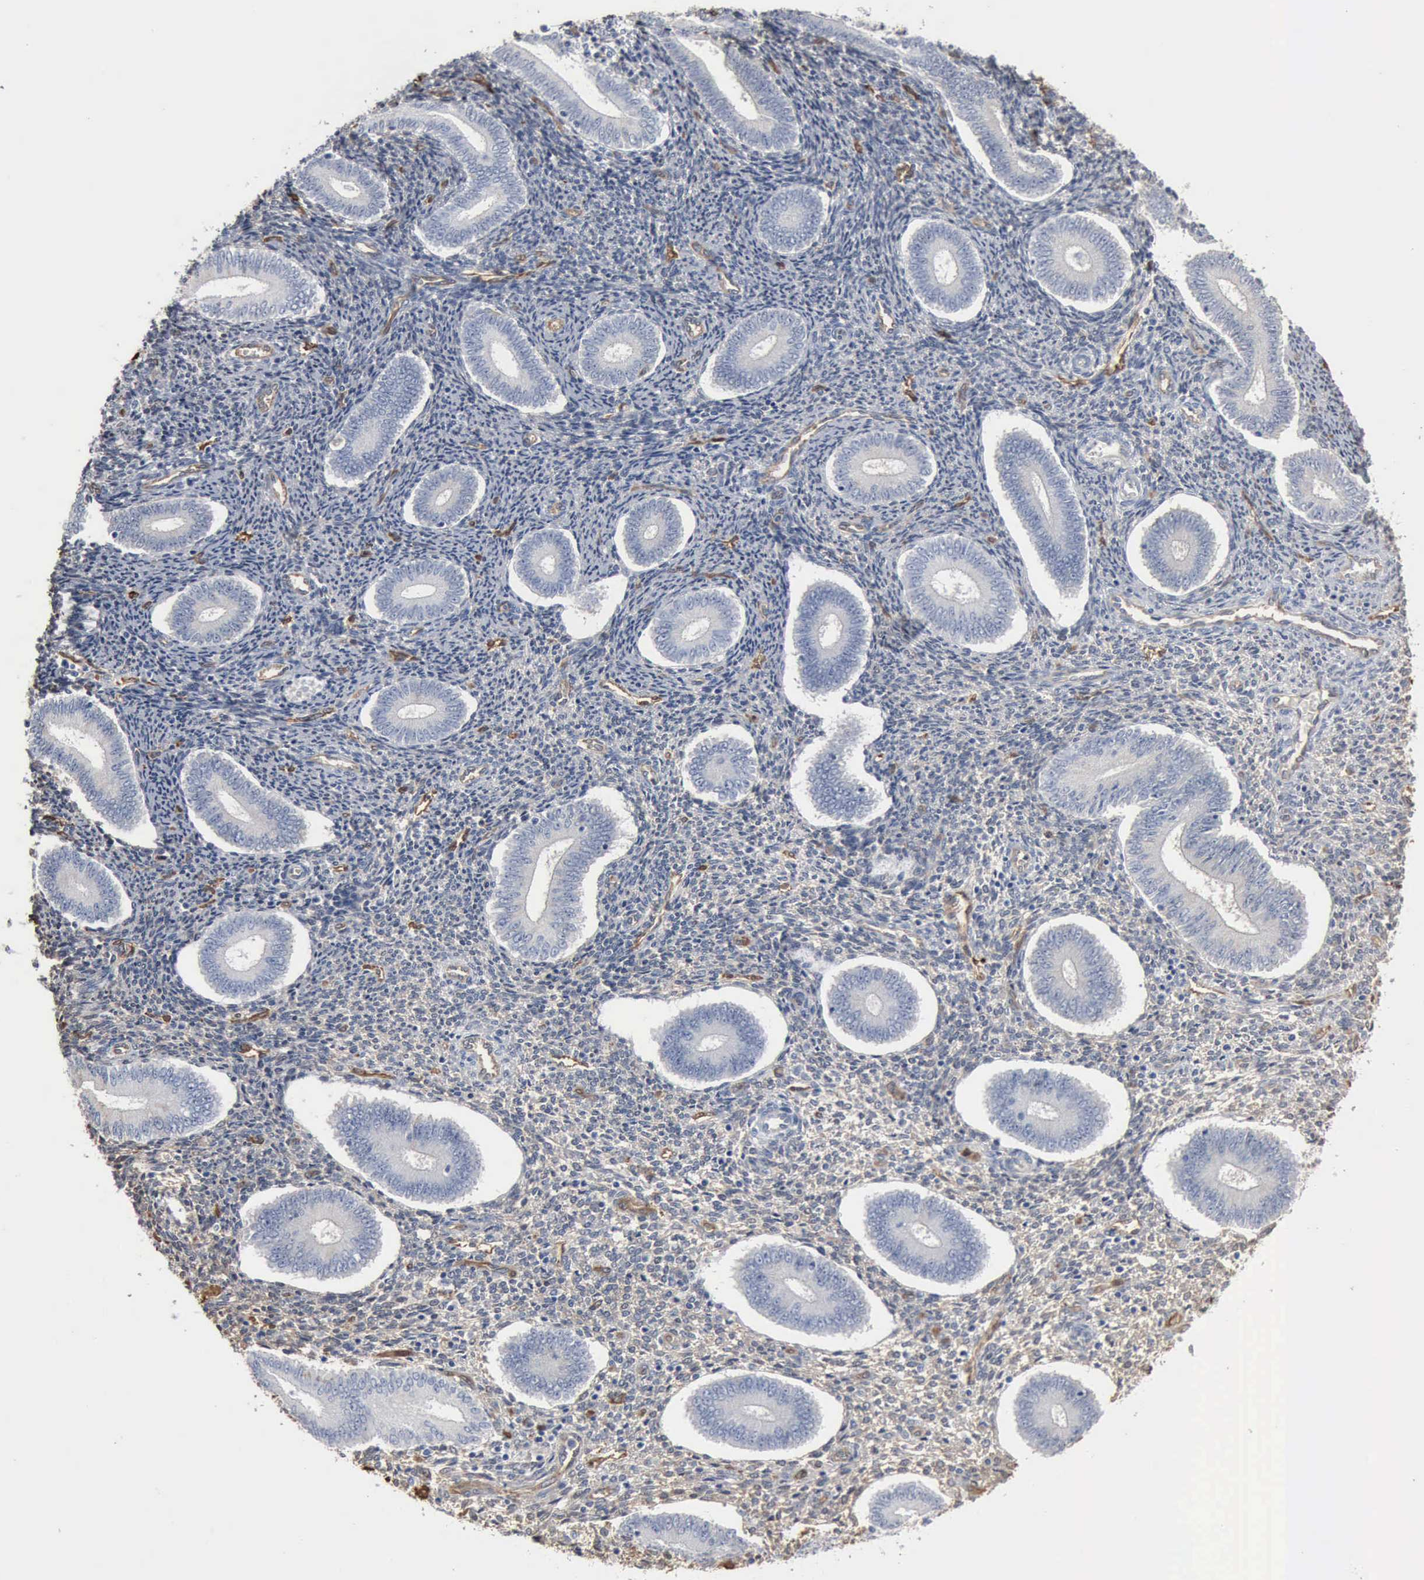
{"staining": {"intensity": "negative", "quantity": "none", "location": "none"}, "tissue": "endometrium", "cell_type": "Cells in endometrial stroma", "image_type": "normal", "snomed": [{"axis": "morphology", "description": "Normal tissue, NOS"}, {"axis": "topography", "description": "Endometrium"}], "caption": "Cells in endometrial stroma are negative for brown protein staining in normal endometrium. (Immunohistochemistry, brightfield microscopy, high magnification).", "gene": "FSCN1", "patient": {"sex": "female", "age": 35}}